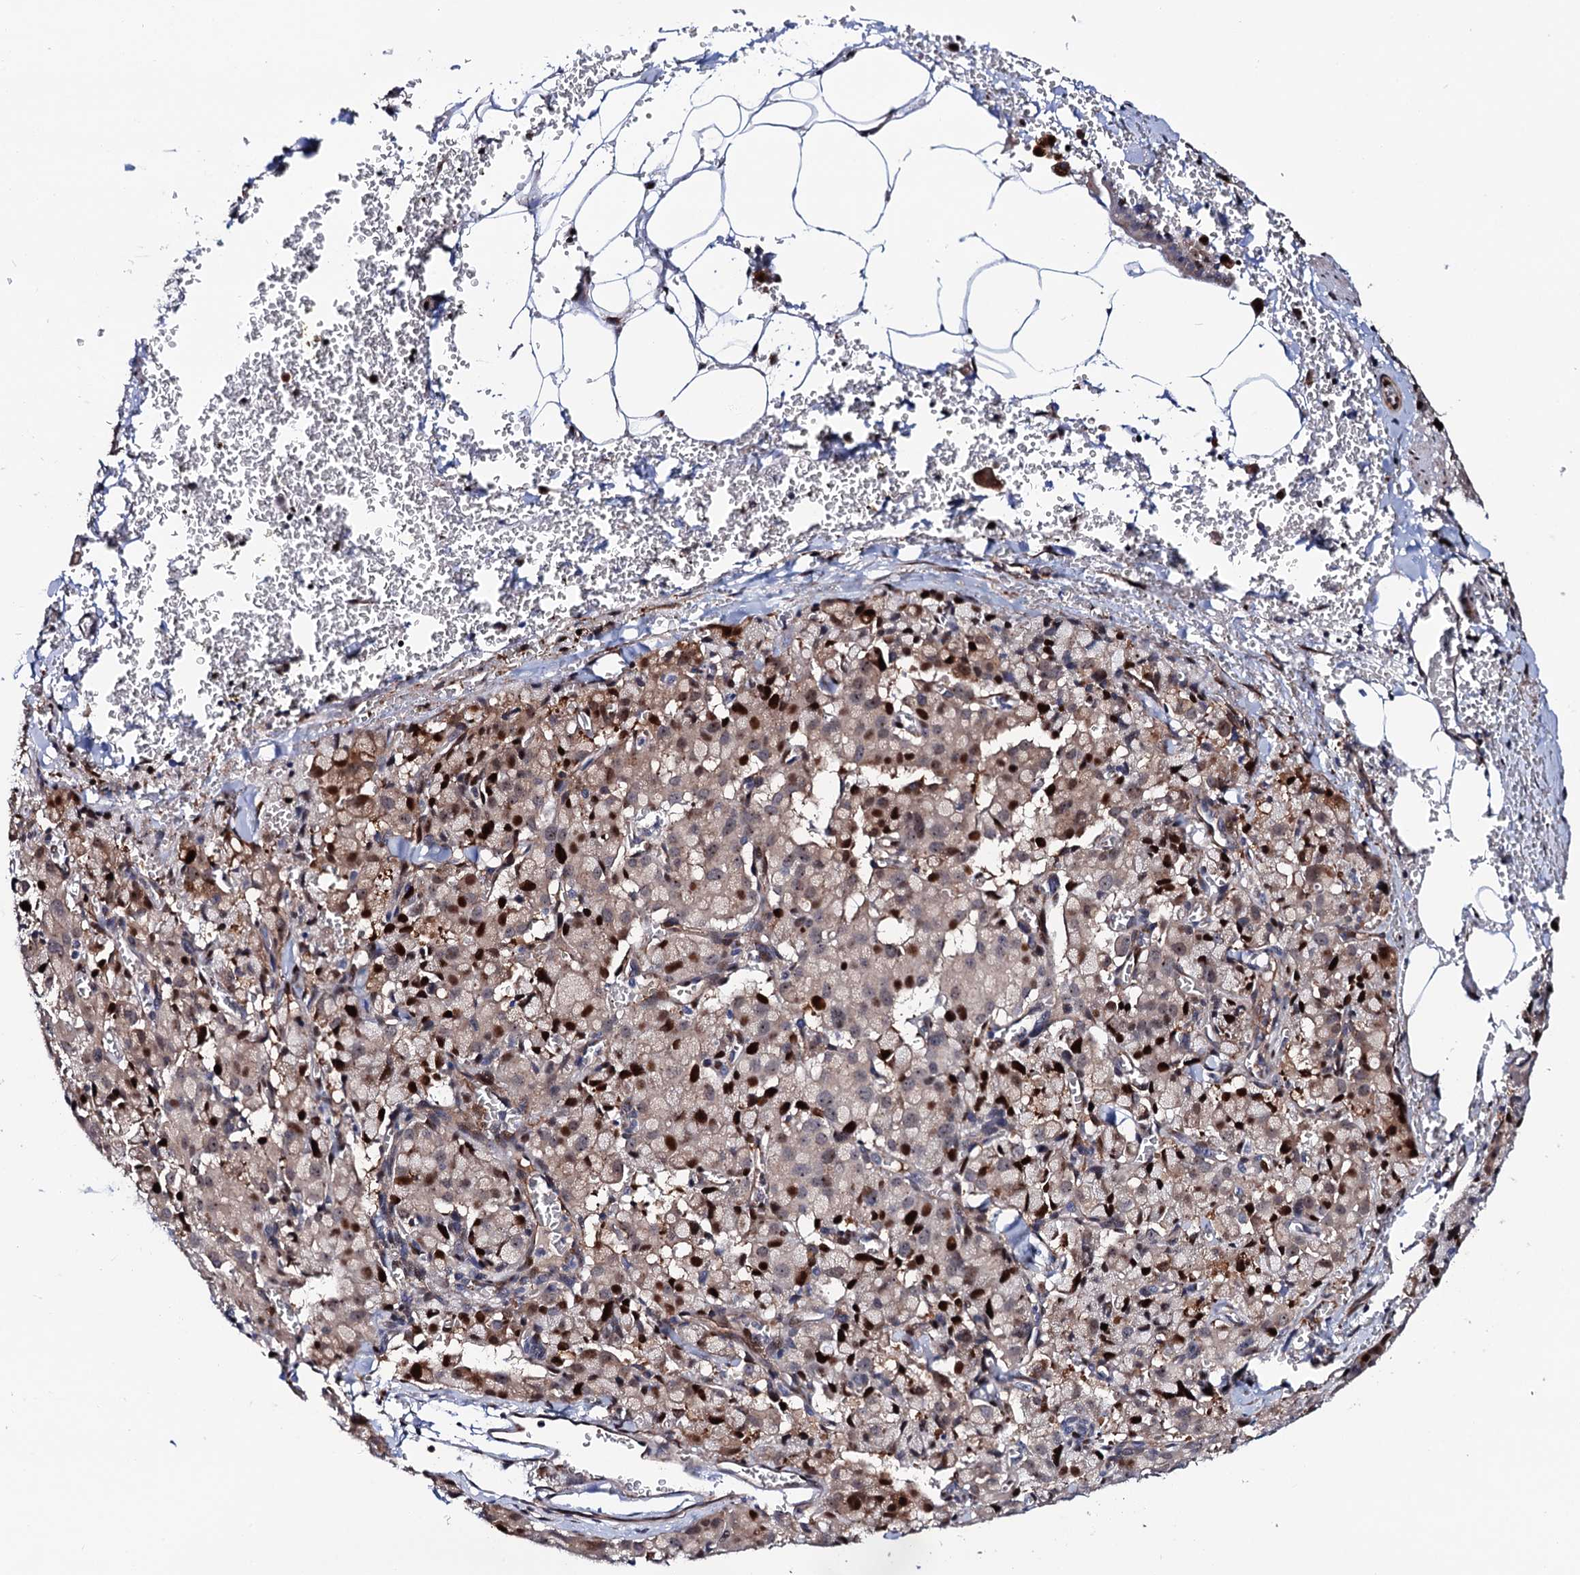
{"staining": {"intensity": "strong", "quantity": "<25%", "location": "nuclear"}, "tissue": "pancreatic cancer", "cell_type": "Tumor cells", "image_type": "cancer", "snomed": [{"axis": "morphology", "description": "Adenocarcinoma, NOS"}, {"axis": "topography", "description": "Pancreas"}], "caption": "Pancreatic adenocarcinoma was stained to show a protein in brown. There is medium levels of strong nuclear positivity in about <25% of tumor cells. Using DAB (brown) and hematoxylin (blue) stains, captured at high magnification using brightfield microscopy.", "gene": "TRMT112", "patient": {"sex": "male", "age": 65}}